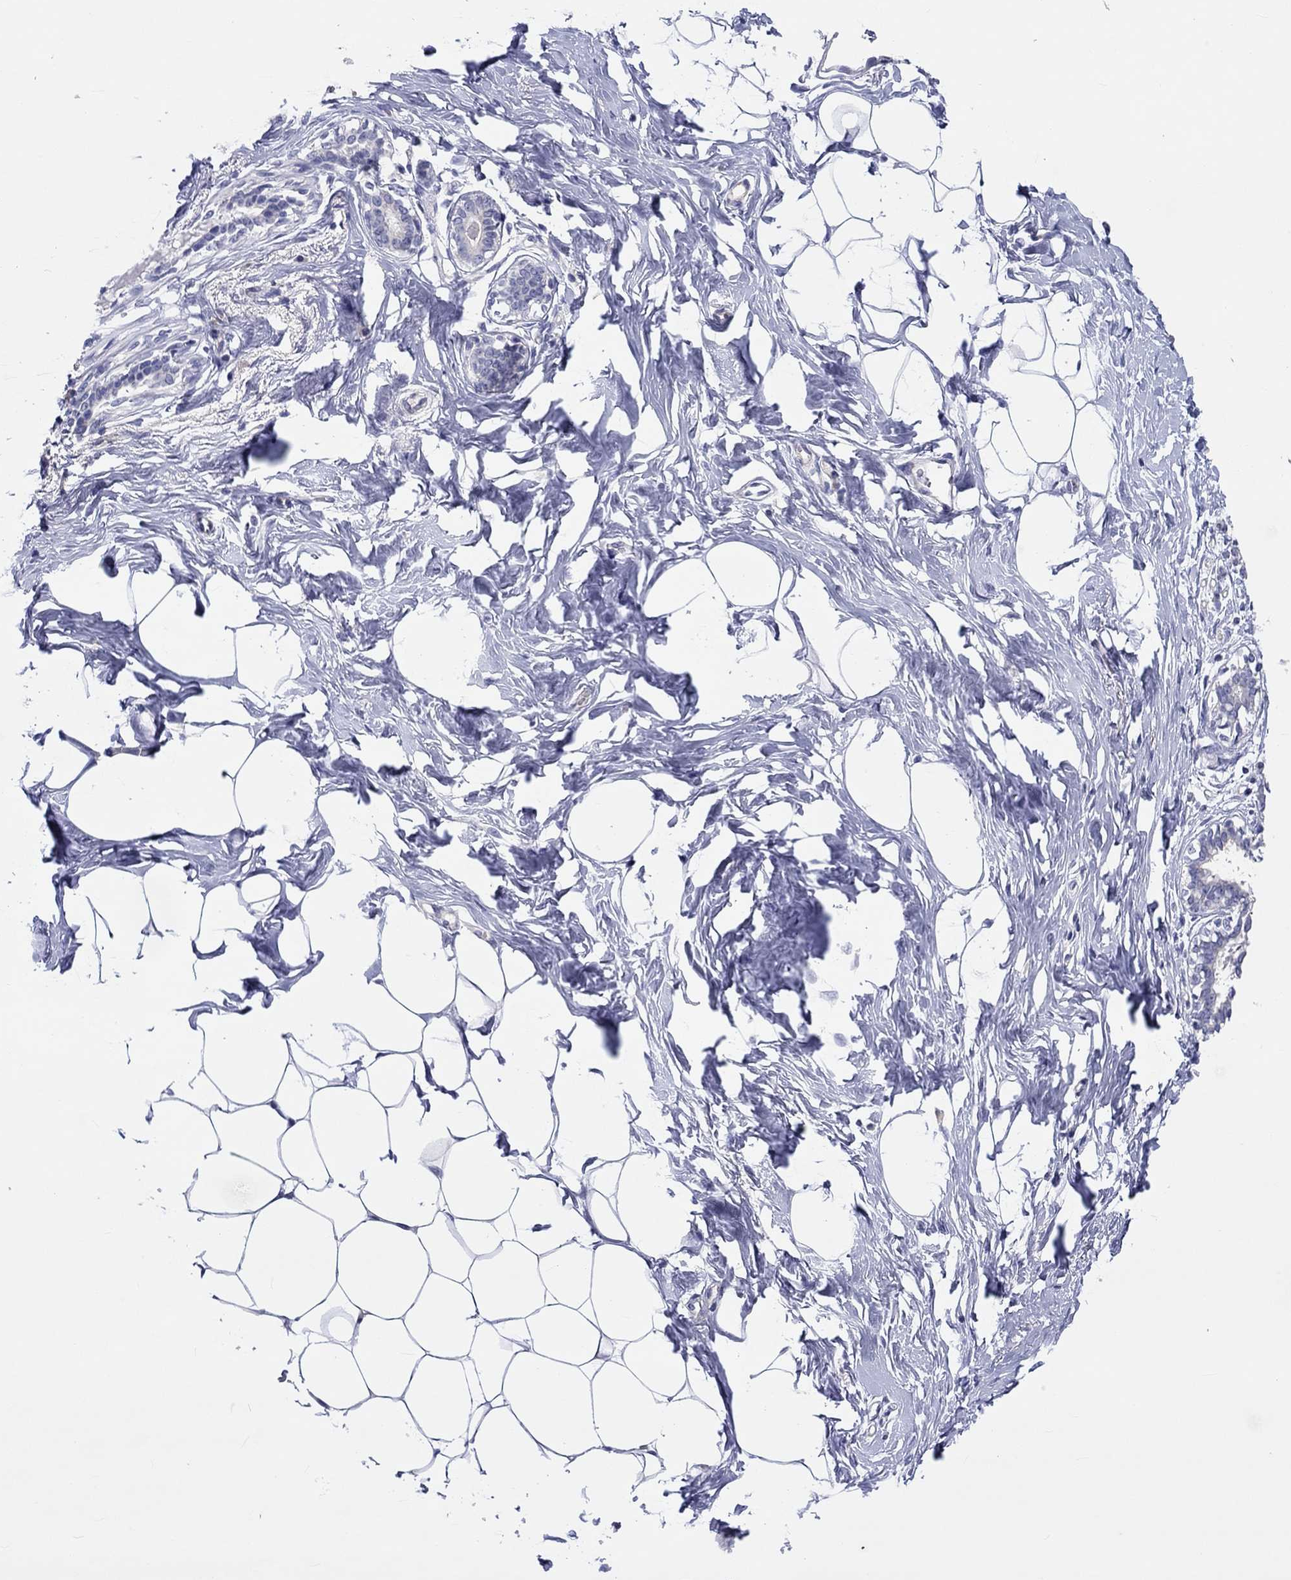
{"staining": {"intensity": "negative", "quantity": "none", "location": "none"}, "tissue": "breast", "cell_type": "Adipocytes", "image_type": "normal", "snomed": [{"axis": "morphology", "description": "Normal tissue, NOS"}, {"axis": "morphology", "description": "Lobular carcinoma, in situ"}, {"axis": "topography", "description": "Breast"}], "caption": "IHC photomicrograph of unremarkable breast: breast stained with DAB (3,3'-diaminobenzidine) reveals no significant protein expression in adipocytes. (DAB immunohistochemistry (IHC), high magnification).", "gene": "ABCG4", "patient": {"sex": "female", "age": 35}}